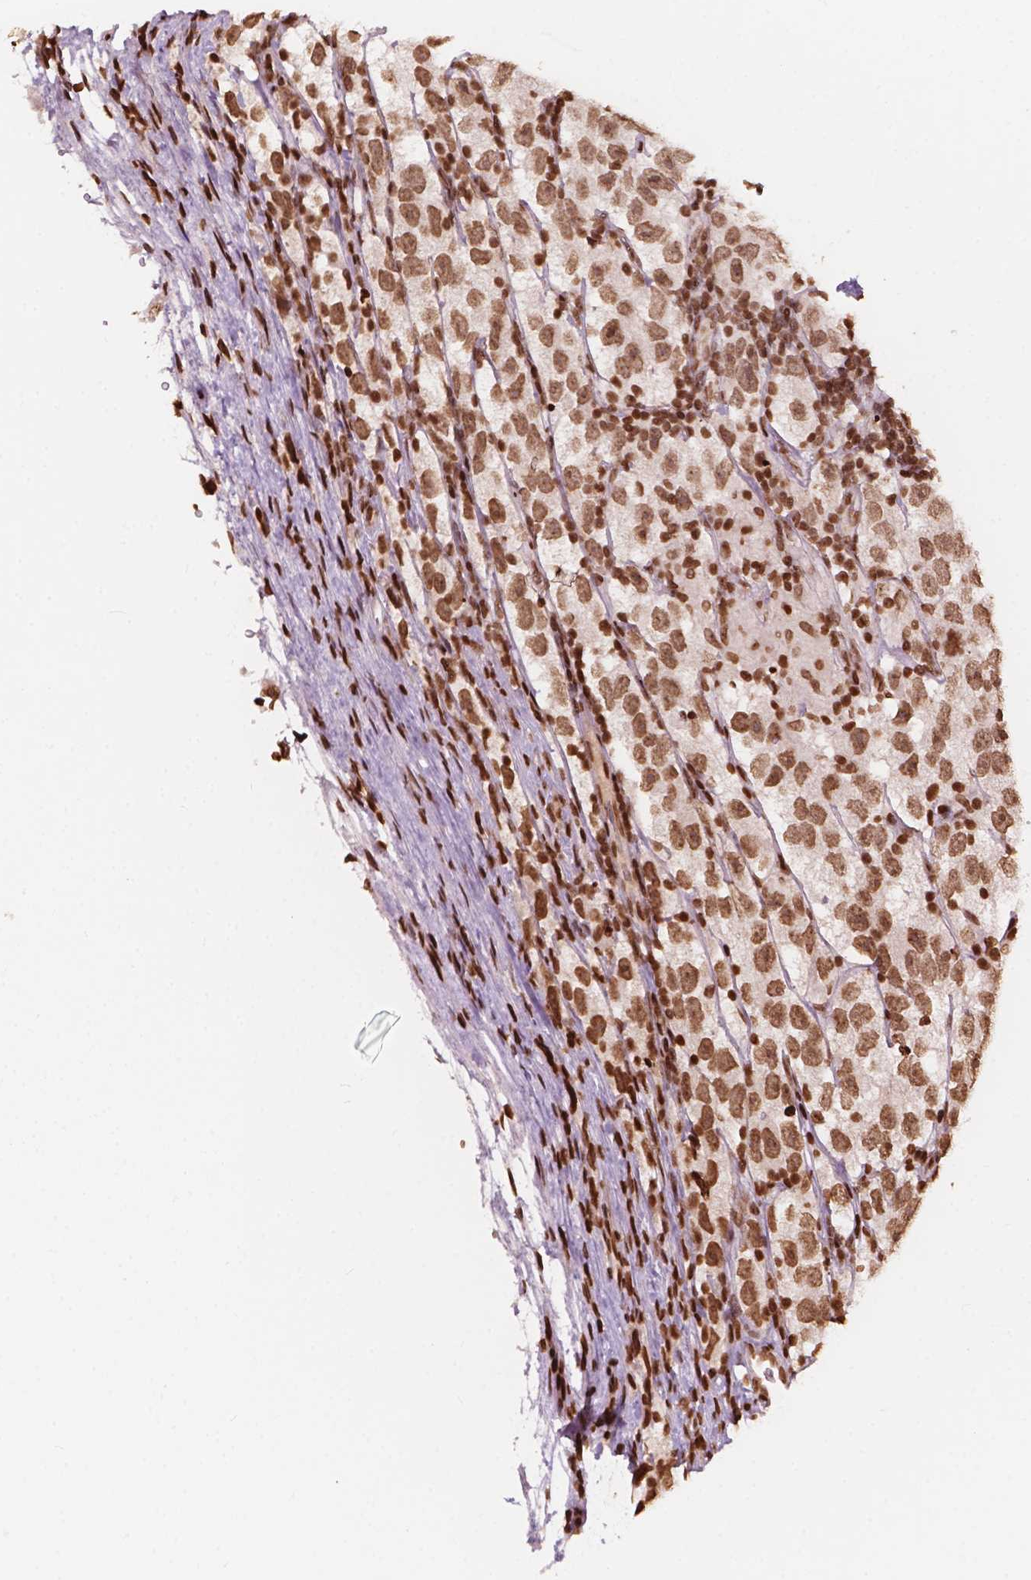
{"staining": {"intensity": "moderate", "quantity": ">75%", "location": "nuclear"}, "tissue": "testis cancer", "cell_type": "Tumor cells", "image_type": "cancer", "snomed": [{"axis": "morphology", "description": "Seminoma, NOS"}, {"axis": "topography", "description": "Testis"}], "caption": "This micrograph displays immunohistochemistry staining of human testis cancer, with medium moderate nuclear staining in approximately >75% of tumor cells.", "gene": "H3C7", "patient": {"sex": "male", "age": 26}}